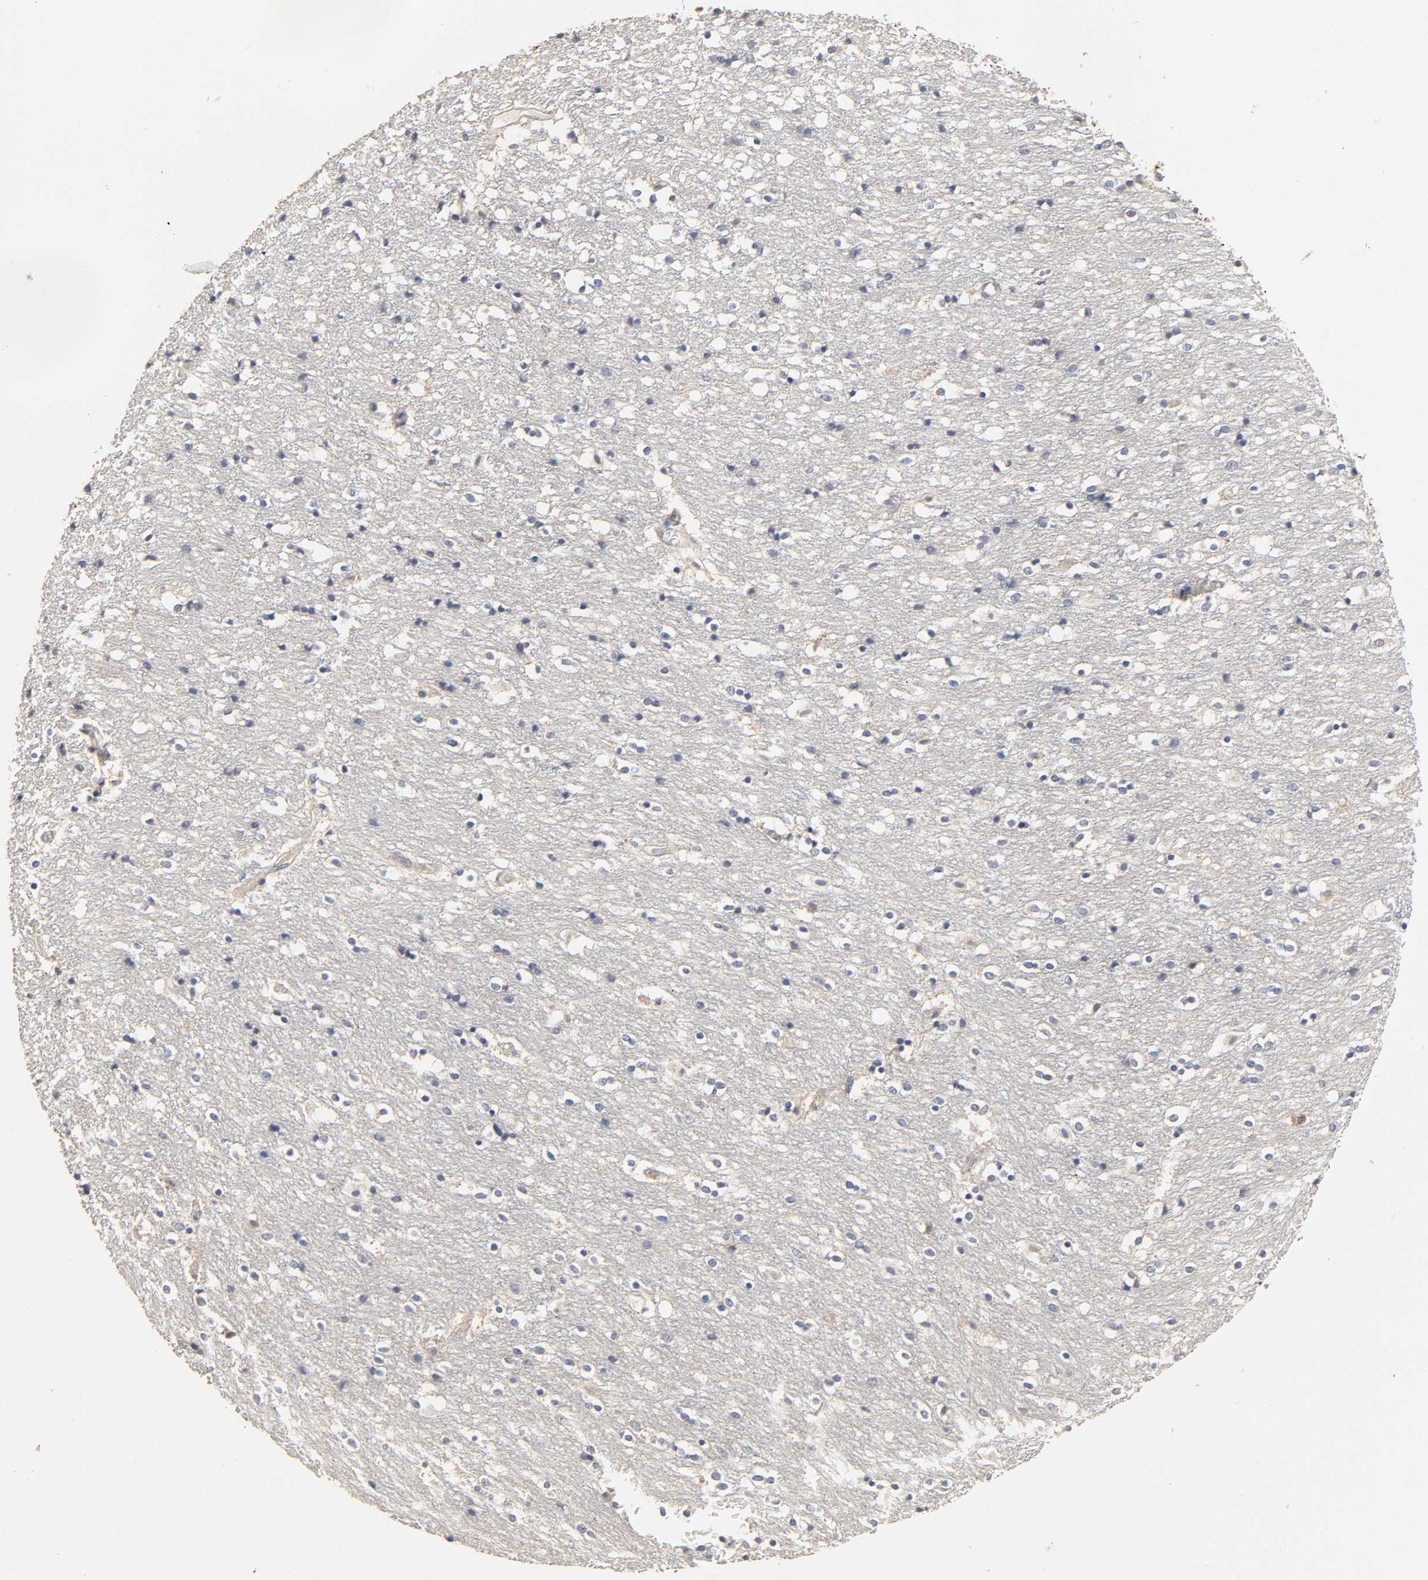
{"staining": {"intensity": "negative", "quantity": "none", "location": "none"}, "tissue": "caudate", "cell_type": "Glial cells", "image_type": "normal", "snomed": [{"axis": "morphology", "description": "Normal tissue, NOS"}, {"axis": "topography", "description": "Lateral ventricle wall"}], "caption": "Photomicrograph shows no significant protein positivity in glial cells of unremarkable caudate.", "gene": "SLC10A2", "patient": {"sex": "female", "age": 54}}